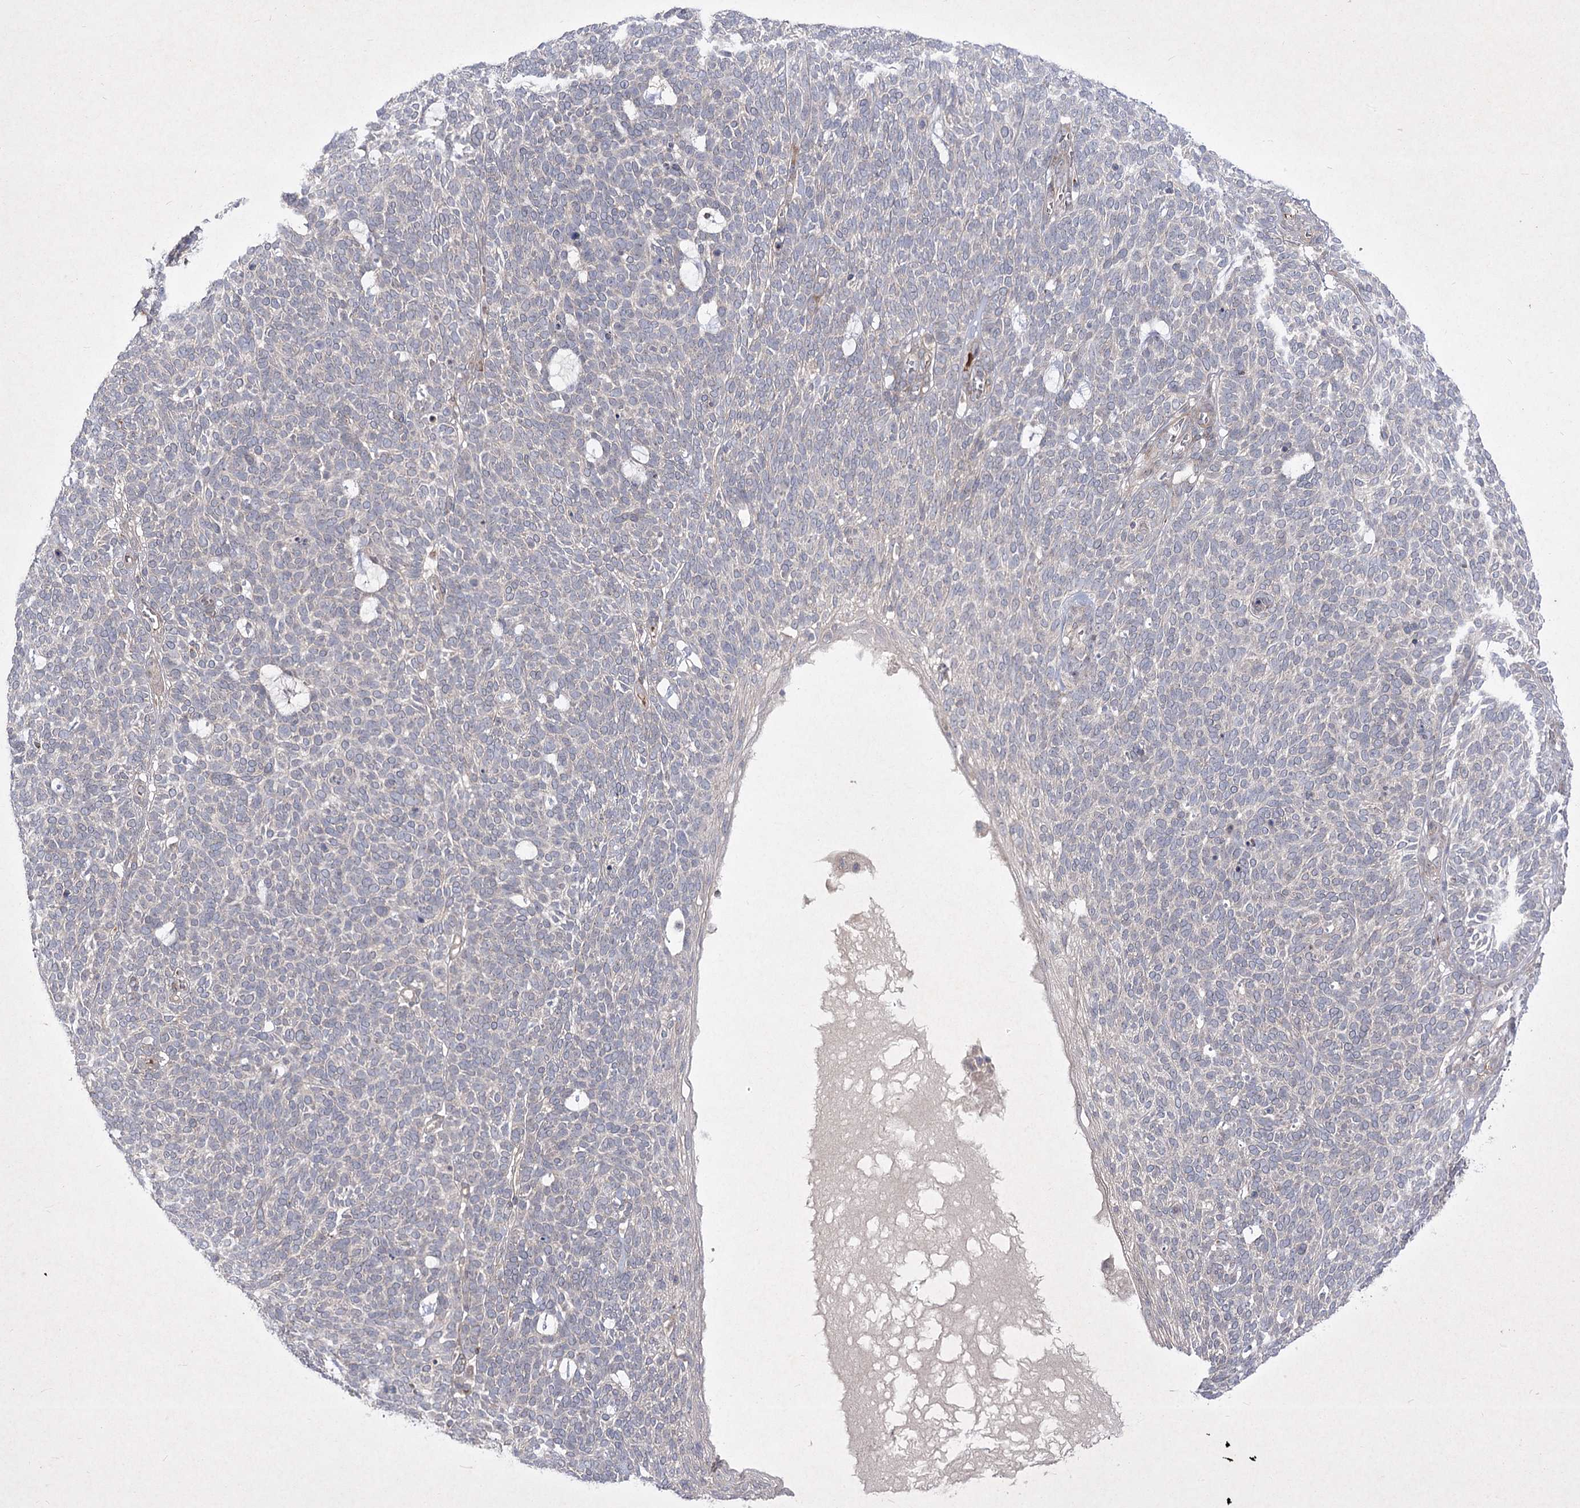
{"staining": {"intensity": "negative", "quantity": "none", "location": "none"}, "tissue": "skin cancer", "cell_type": "Tumor cells", "image_type": "cancer", "snomed": [{"axis": "morphology", "description": "Squamous cell carcinoma, NOS"}, {"axis": "topography", "description": "Skin"}], "caption": "High power microscopy micrograph of an IHC micrograph of skin cancer, revealing no significant positivity in tumor cells.", "gene": "CIB2", "patient": {"sex": "female", "age": 90}}